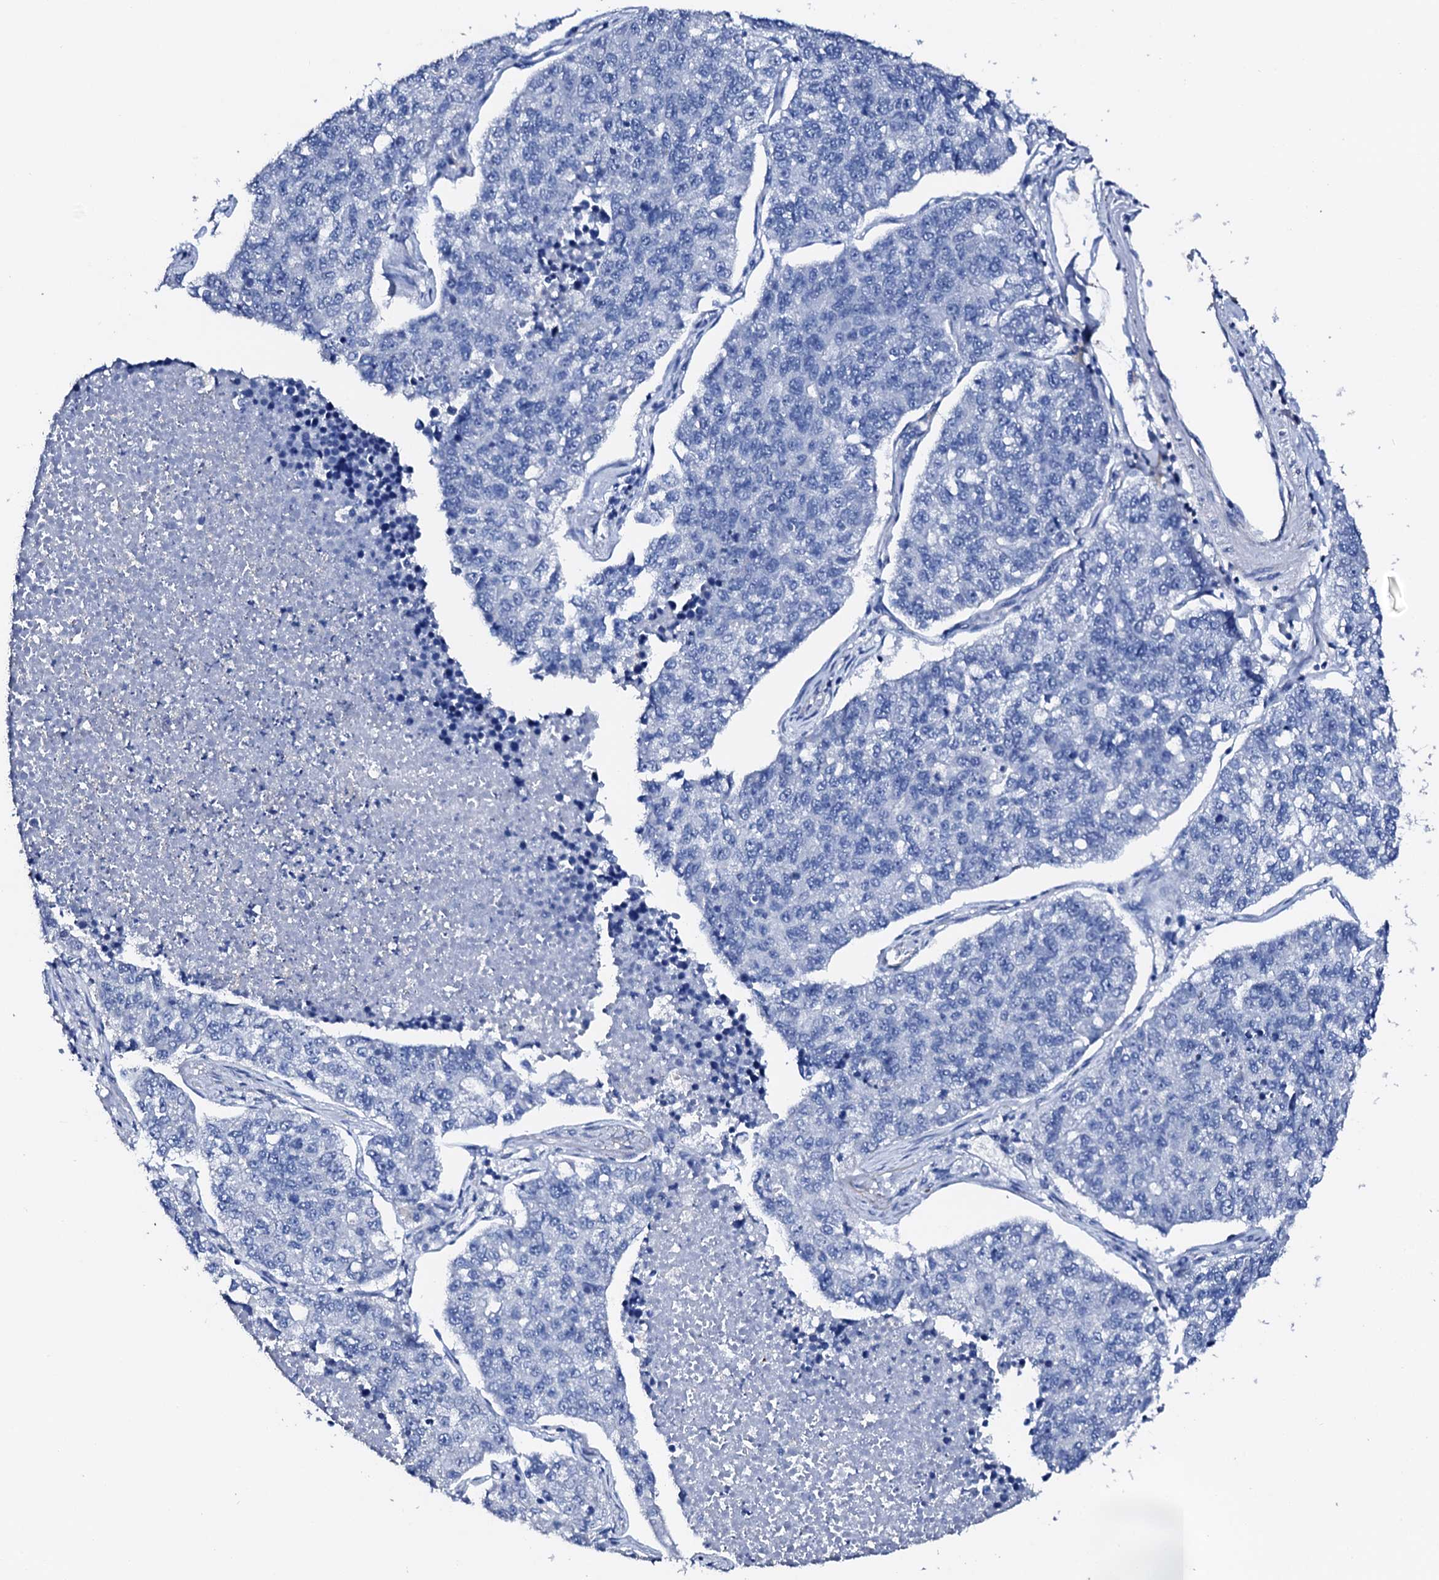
{"staining": {"intensity": "negative", "quantity": "none", "location": "none"}, "tissue": "lung cancer", "cell_type": "Tumor cells", "image_type": "cancer", "snomed": [{"axis": "morphology", "description": "Adenocarcinoma, NOS"}, {"axis": "topography", "description": "Lung"}], "caption": "Immunohistochemical staining of human lung adenocarcinoma reveals no significant positivity in tumor cells. Brightfield microscopy of immunohistochemistry (IHC) stained with DAB (3,3'-diaminobenzidine) (brown) and hematoxylin (blue), captured at high magnification.", "gene": "NRIP2", "patient": {"sex": "male", "age": 49}}